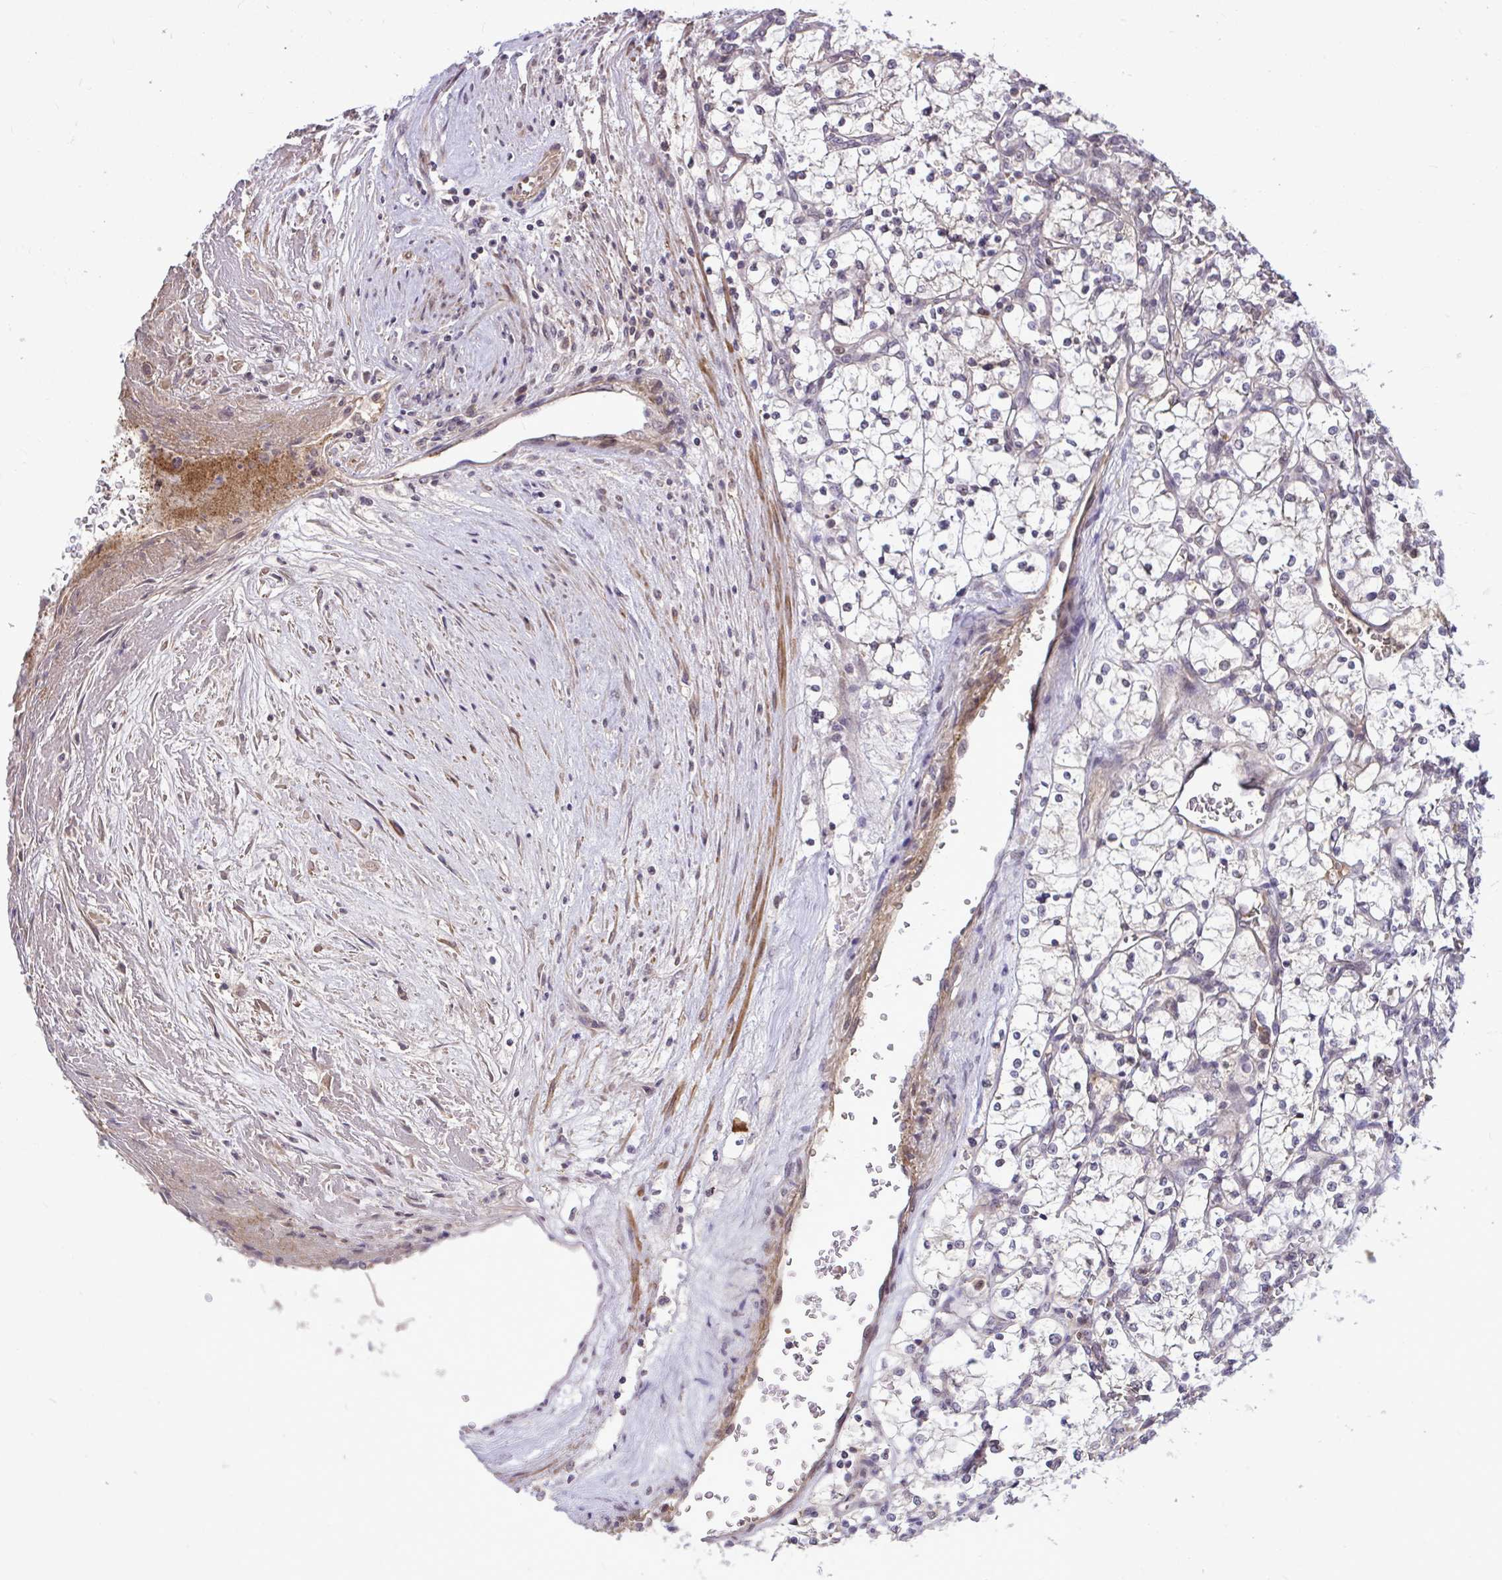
{"staining": {"intensity": "negative", "quantity": "none", "location": "none"}, "tissue": "renal cancer", "cell_type": "Tumor cells", "image_type": "cancer", "snomed": [{"axis": "morphology", "description": "Adenocarcinoma, NOS"}, {"axis": "topography", "description": "Kidney"}], "caption": "Photomicrograph shows no protein positivity in tumor cells of renal cancer (adenocarcinoma) tissue. Brightfield microscopy of immunohistochemistry (IHC) stained with DAB (brown) and hematoxylin (blue), captured at high magnification.", "gene": "ZSCAN9", "patient": {"sex": "female", "age": 69}}